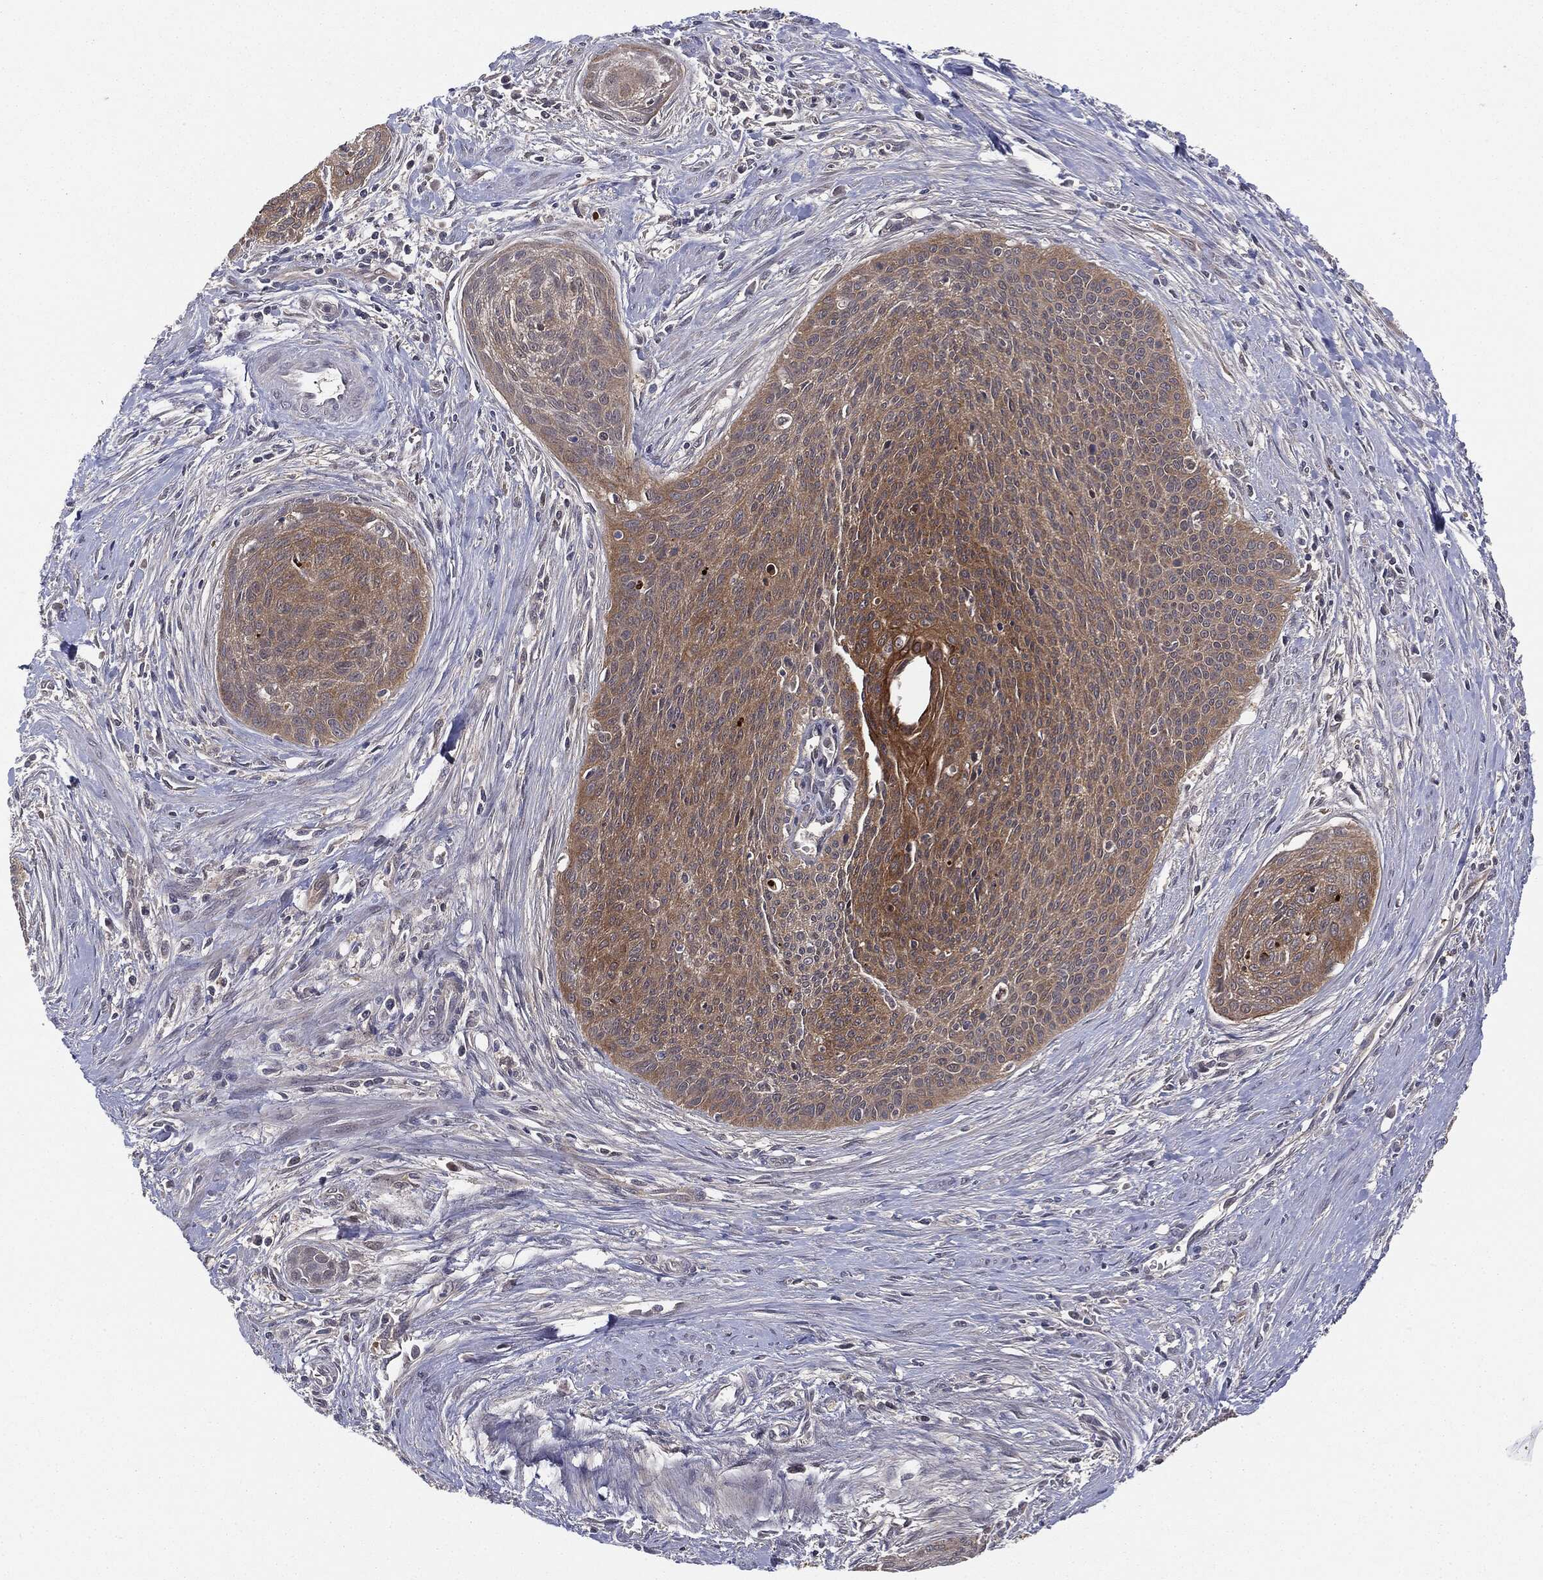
{"staining": {"intensity": "weak", "quantity": ">75%", "location": "cytoplasmic/membranous"}, "tissue": "cervical cancer", "cell_type": "Tumor cells", "image_type": "cancer", "snomed": [{"axis": "morphology", "description": "Squamous cell carcinoma, NOS"}, {"axis": "topography", "description": "Cervix"}], "caption": "The image displays a brown stain indicating the presence of a protein in the cytoplasmic/membranous of tumor cells in cervical cancer.", "gene": "KRT7", "patient": {"sex": "female", "age": 55}}